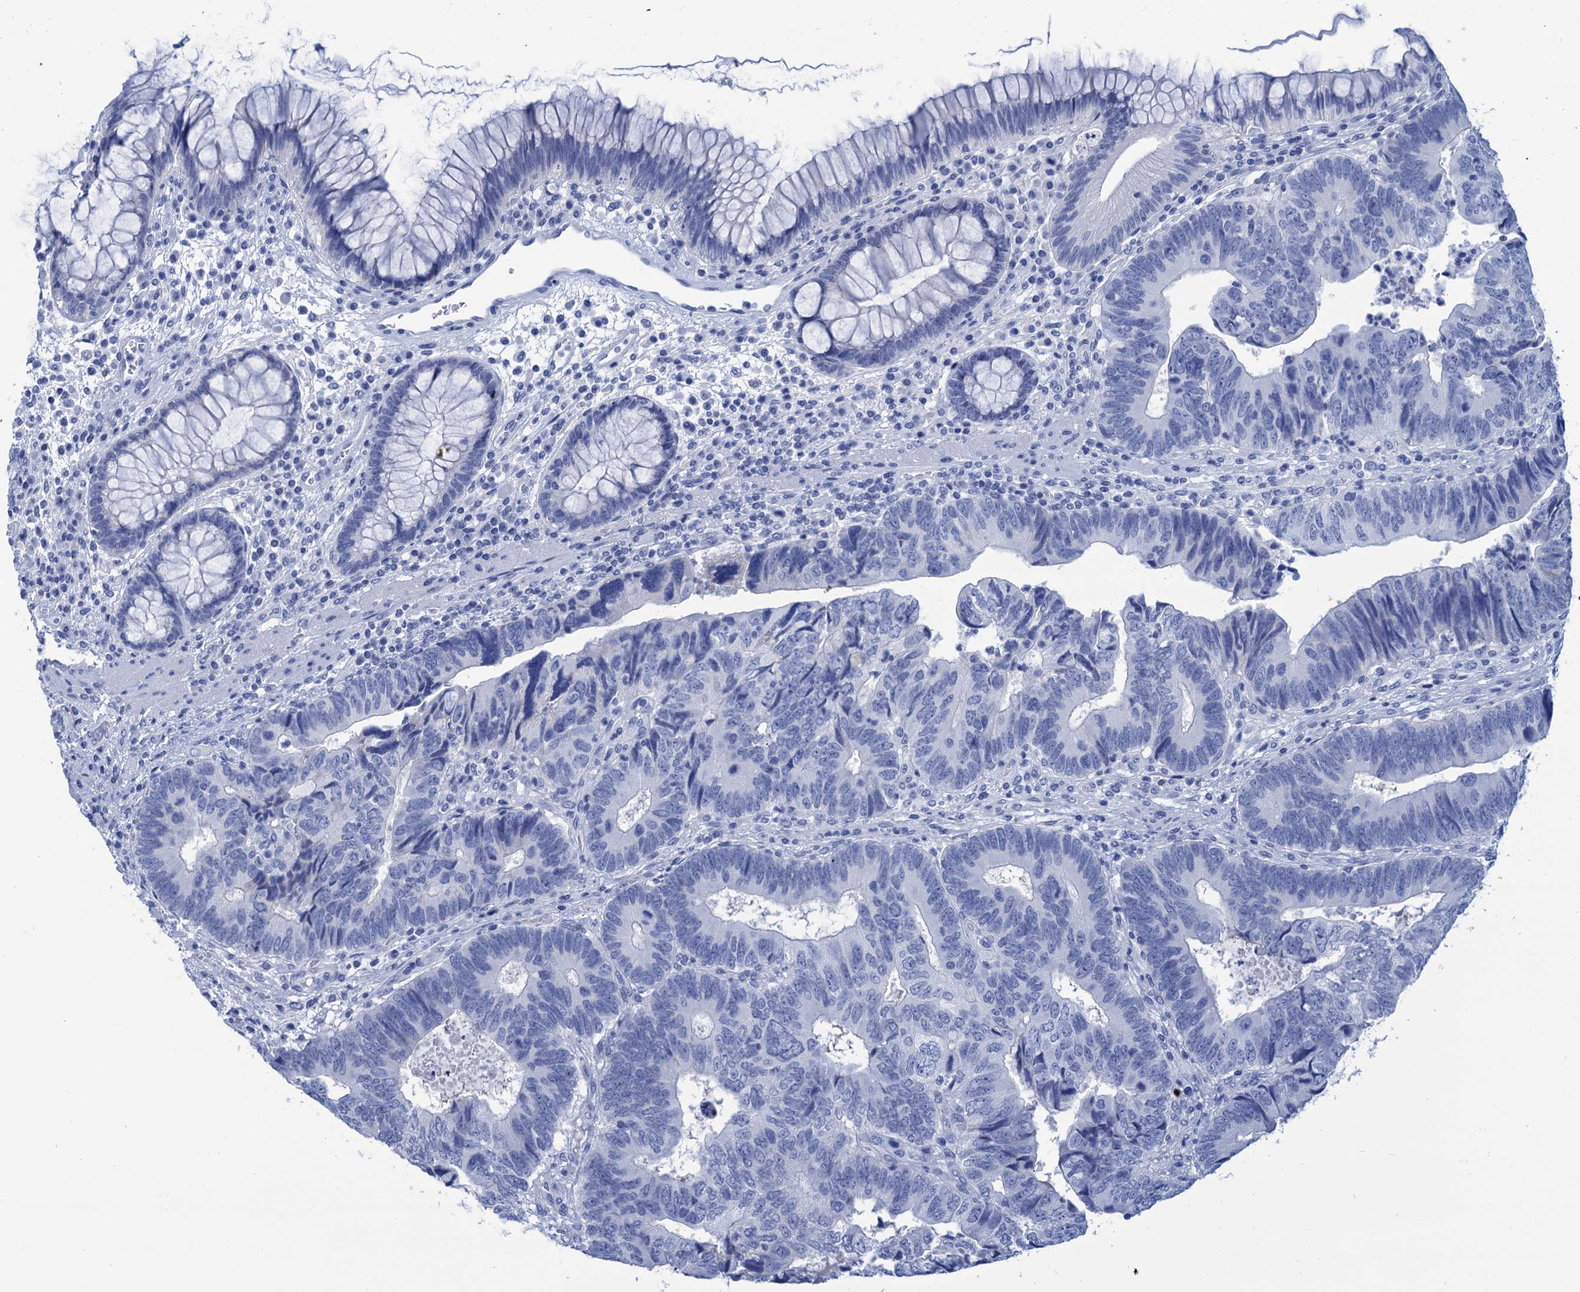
{"staining": {"intensity": "negative", "quantity": "none", "location": "none"}, "tissue": "colorectal cancer", "cell_type": "Tumor cells", "image_type": "cancer", "snomed": [{"axis": "morphology", "description": "Adenocarcinoma, NOS"}, {"axis": "topography", "description": "Colon"}], "caption": "Tumor cells show no significant protein positivity in colorectal adenocarcinoma.", "gene": "CABYR", "patient": {"sex": "female", "age": 67}}